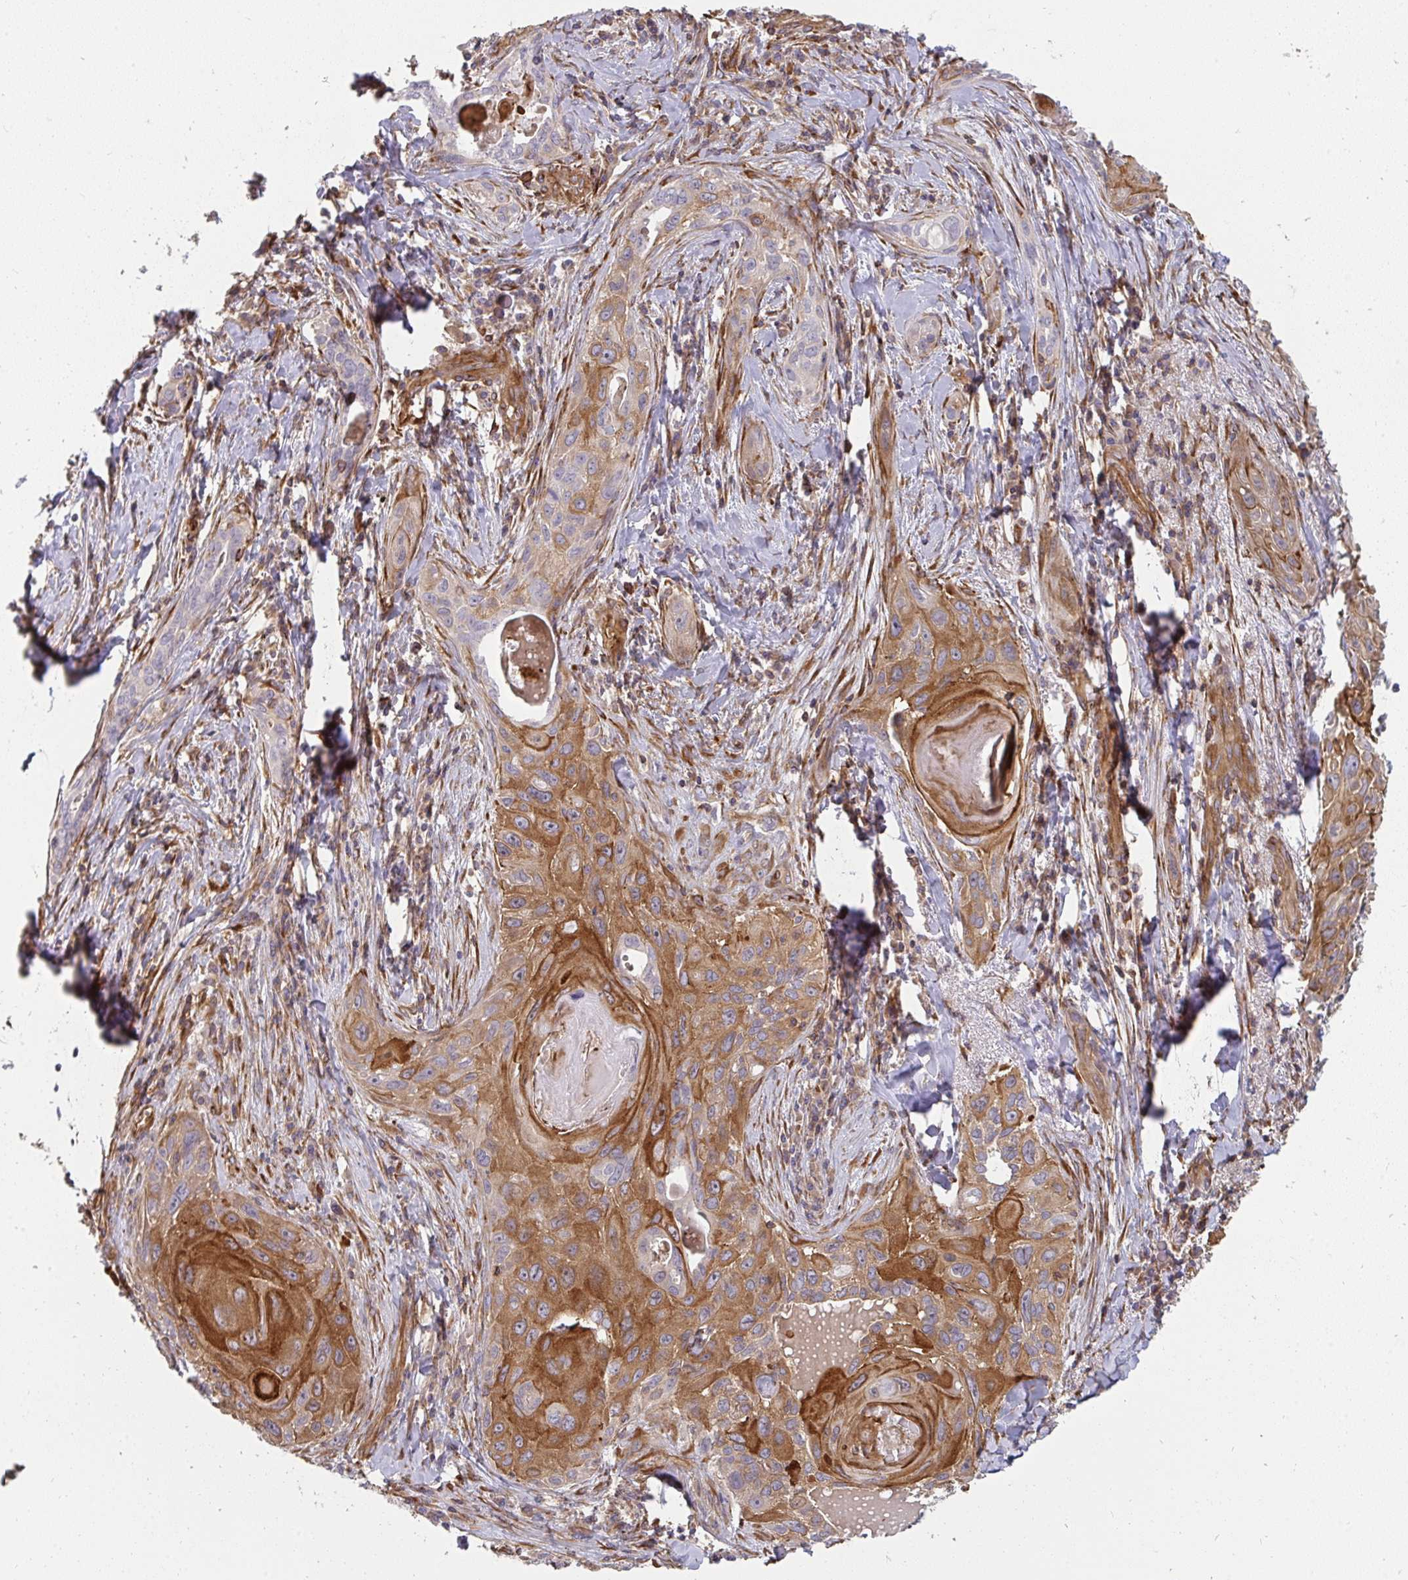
{"staining": {"intensity": "moderate", "quantity": ">75%", "location": "cytoplasmic/membranous"}, "tissue": "lung cancer", "cell_type": "Tumor cells", "image_type": "cancer", "snomed": [{"axis": "morphology", "description": "Squamous cell carcinoma, NOS"}, {"axis": "topography", "description": "Lung"}], "caption": "About >75% of tumor cells in human lung squamous cell carcinoma exhibit moderate cytoplasmic/membranous protein expression as visualized by brown immunohistochemical staining.", "gene": "CSF3R", "patient": {"sex": "male", "age": 79}}